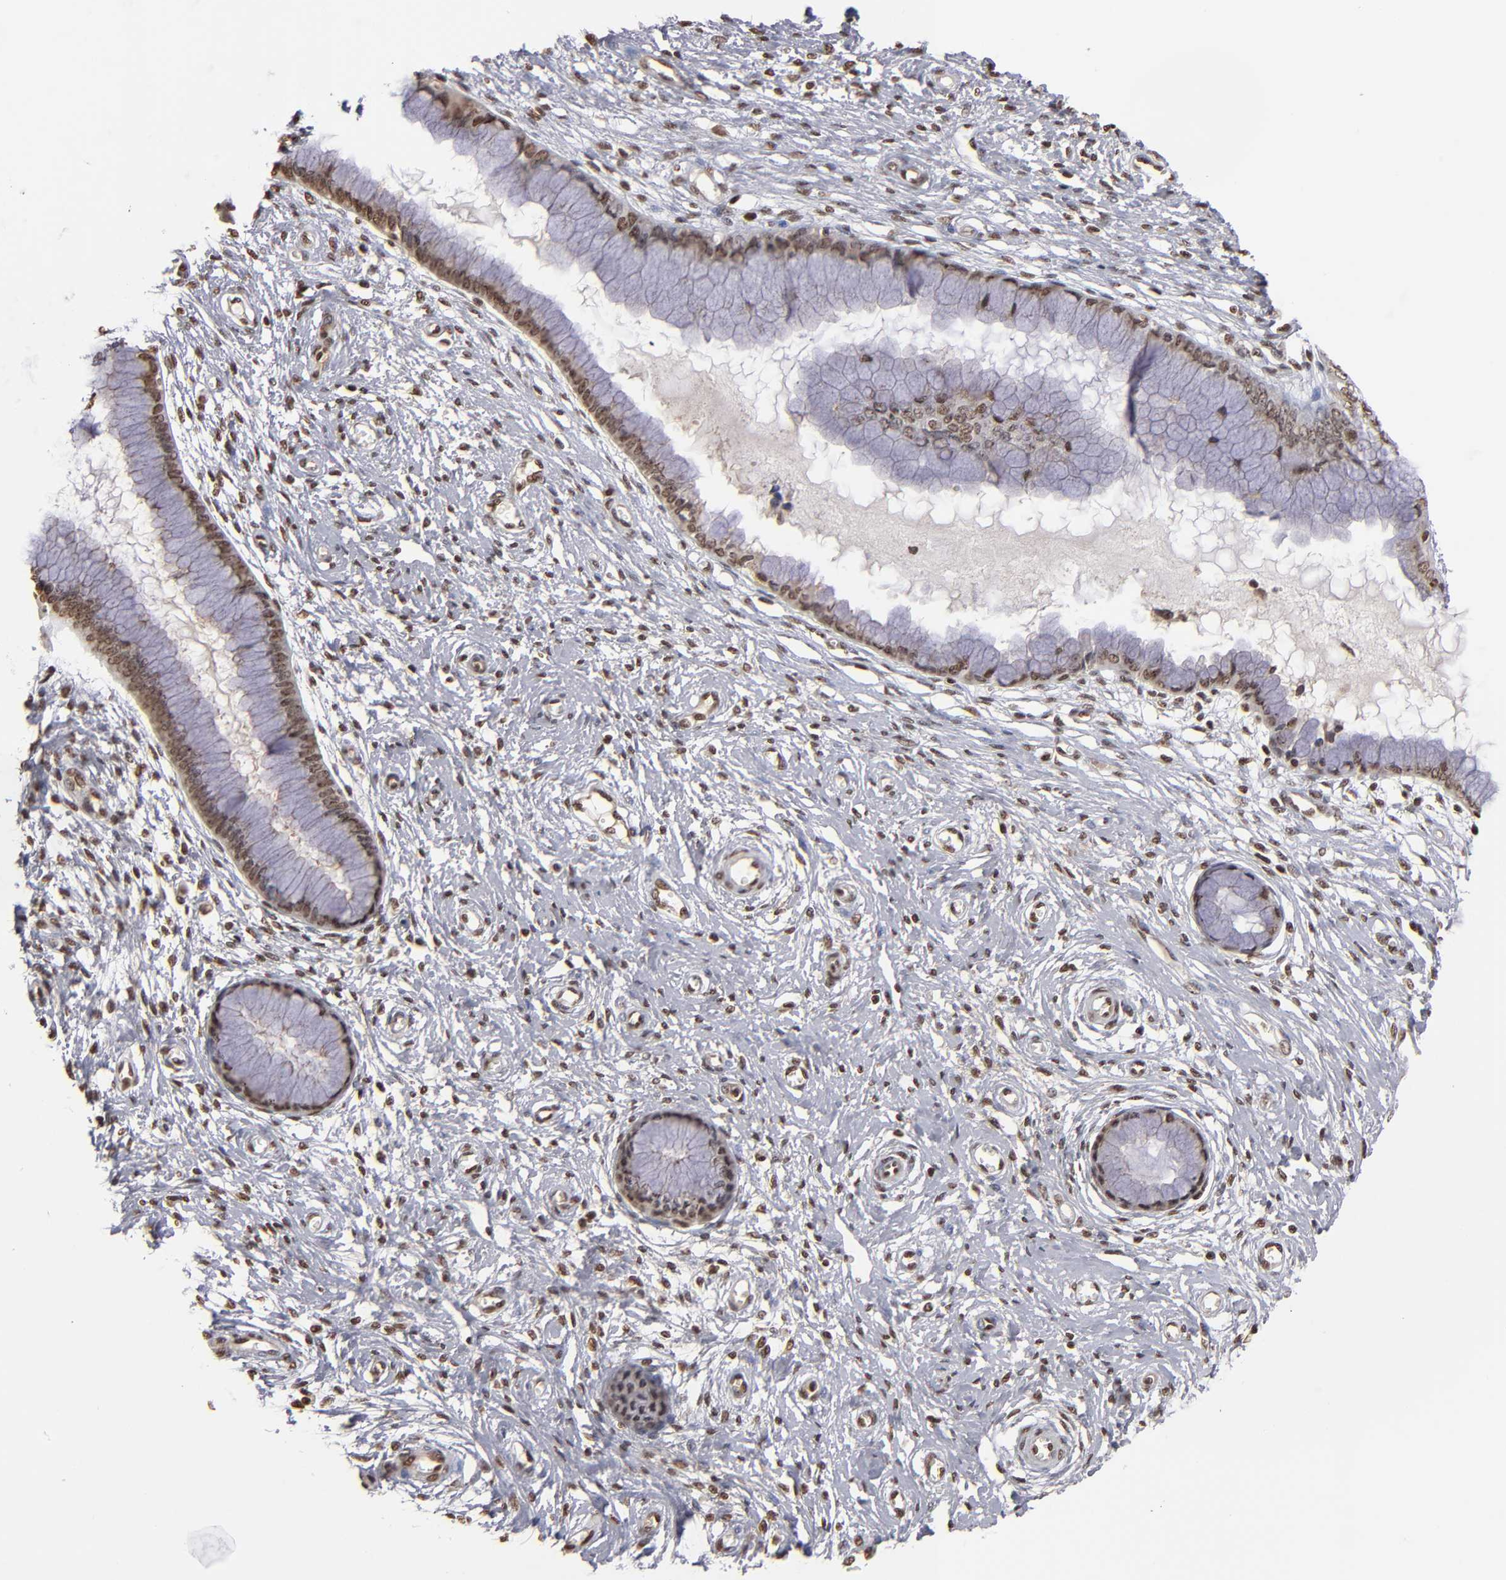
{"staining": {"intensity": "moderate", "quantity": ">75%", "location": "nuclear"}, "tissue": "cervix", "cell_type": "Glandular cells", "image_type": "normal", "snomed": [{"axis": "morphology", "description": "Normal tissue, NOS"}, {"axis": "topography", "description": "Cervix"}], "caption": "Moderate nuclear staining is identified in about >75% of glandular cells in unremarkable cervix. (DAB (3,3'-diaminobenzidine) = brown stain, brightfield microscopy at high magnification).", "gene": "ABL2", "patient": {"sex": "female", "age": 55}}